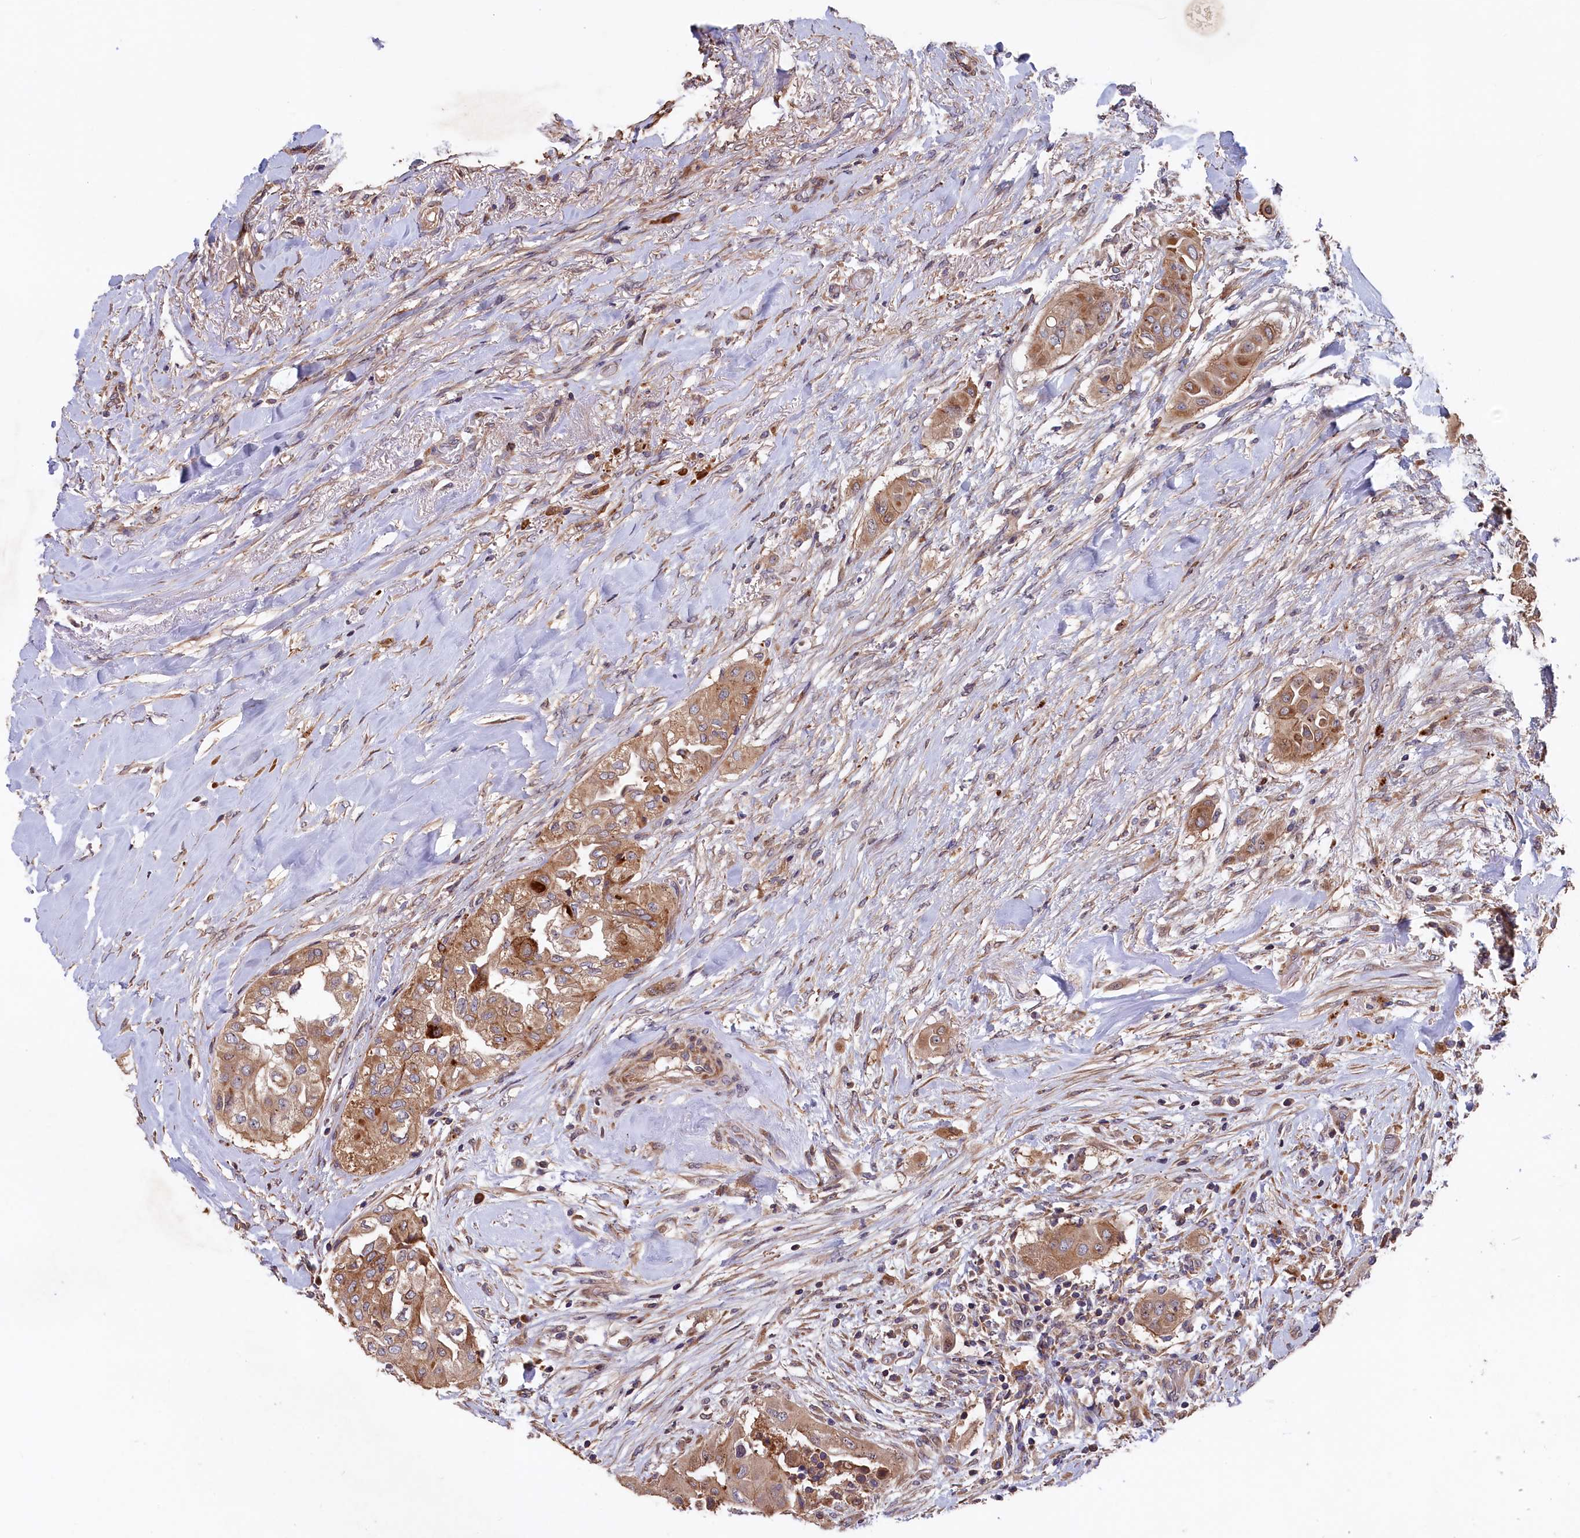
{"staining": {"intensity": "moderate", "quantity": ">75%", "location": "cytoplasmic/membranous"}, "tissue": "thyroid cancer", "cell_type": "Tumor cells", "image_type": "cancer", "snomed": [{"axis": "morphology", "description": "Papillary adenocarcinoma, NOS"}, {"axis": "topography", "description": "Thyroid gland"}], "caption": "Thyroid cancer (papillary adenocarcinoma) stained for a protein reveals moderate cytoplasmic/membranous positivity in tumor cells. (DAB IHC, brown staining for protein, blue staining for nuclei).", "gene": "GREB1L", "patient": {"sex": "female", "age": 59}}